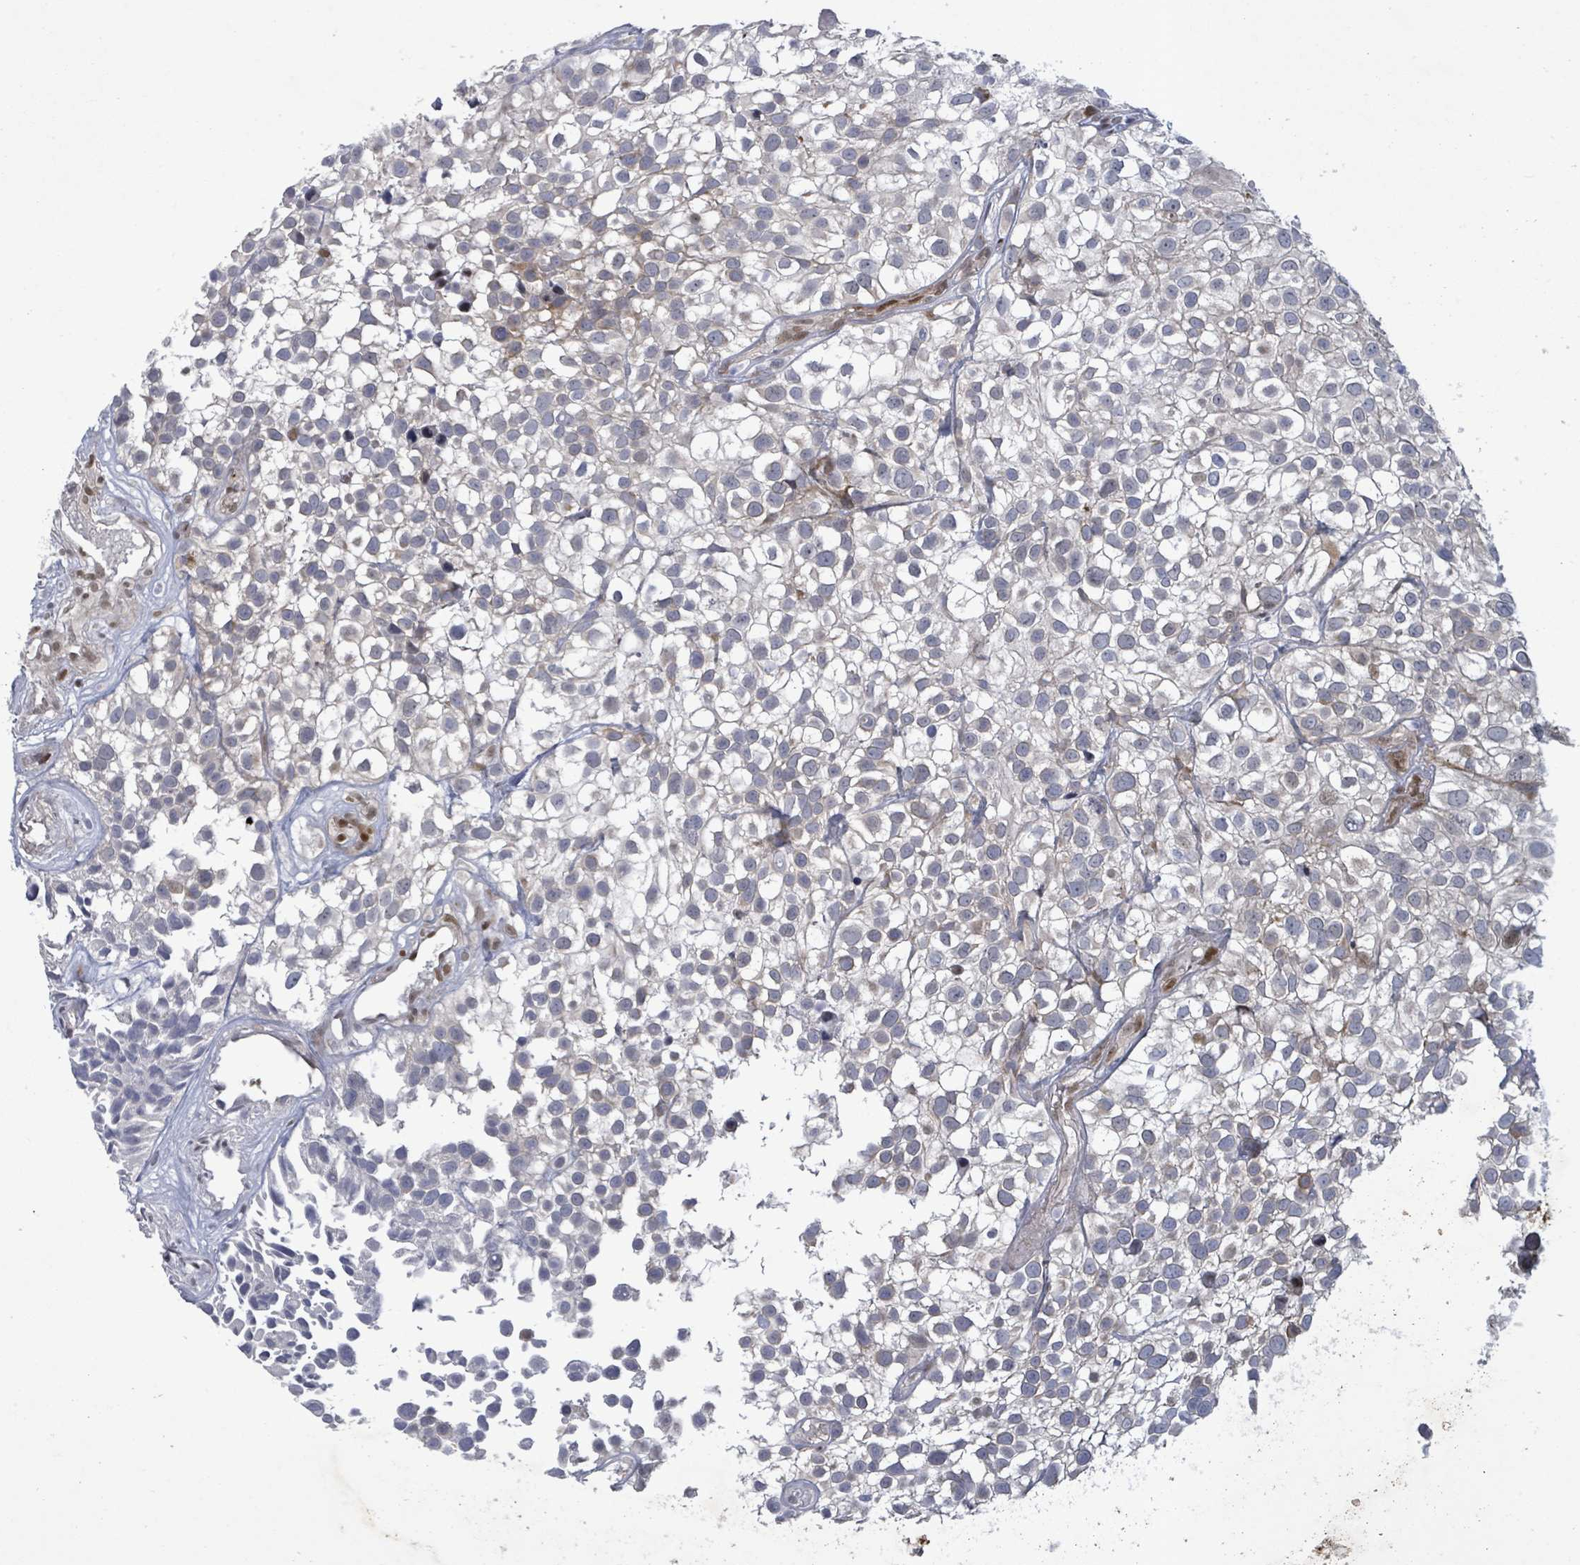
{"staining": {"intensity": "negative", "quantity": "none", "location": "none"}, "tissue": "urothelial cancer", "cell_type": "Tumor cells", "image_type": "cancer", "snomed": [{"axis": "morphology", "description": "Urothelial carcinoma, High grade"}, {"axis": "topography", "description": "Urinary bladder"}], "caption": "The micrograph shows no staining of tumor cells in high-grade urothelial carcinoma.", "gene": "TUSC1", "patient": {"sex": "male", "age": 56}}